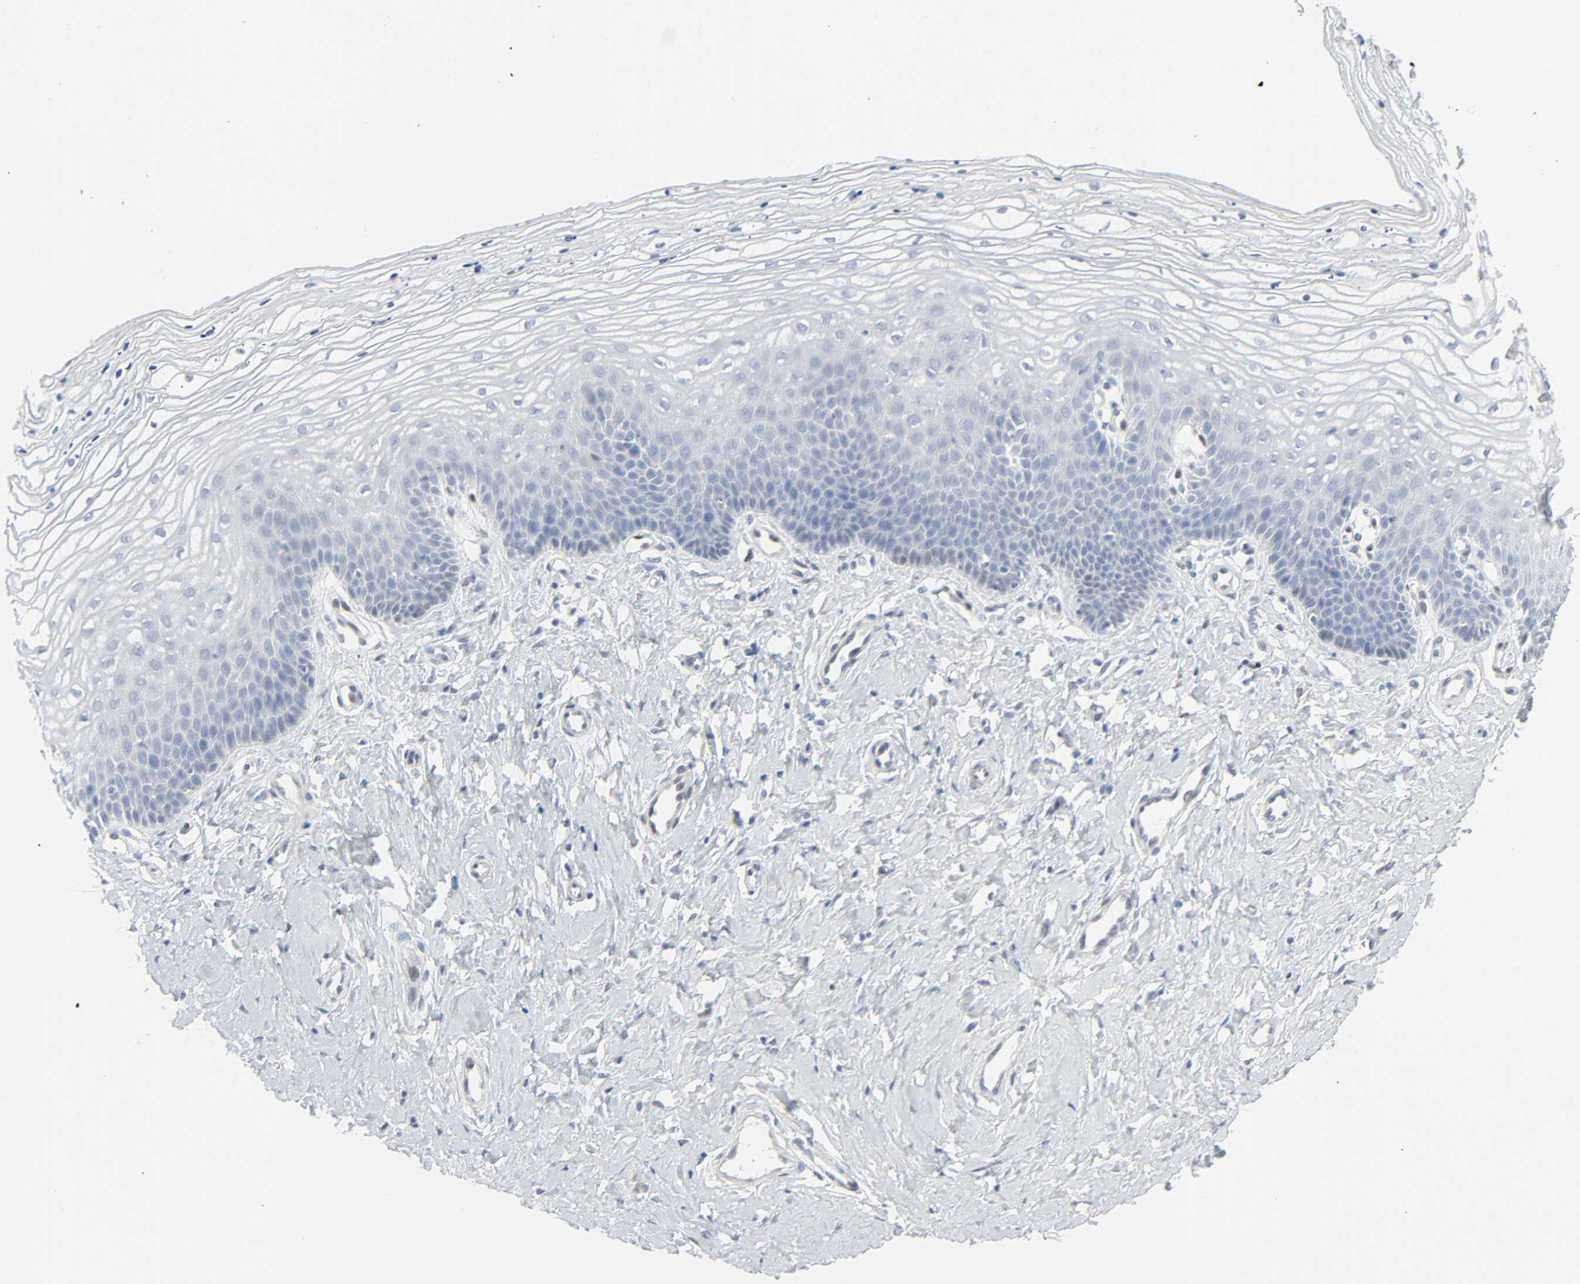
{"staining": {"intensity": "negative", "quantity": "none", "location": "none"}, "tissue": "vagina", "cell_type": "Squamous epithelial cells", "image_type": "normal", "snomed": [{"axis": "morphology", "description": "Normal tissue, NOS"}, {"axis": "topography", "description": "Vagina"}], "caption": "There is no significant positivity in squamous epithelial cells of vagina.", "gene": "ZBTB16", "patient": {"sex": "female", "age": 68}}